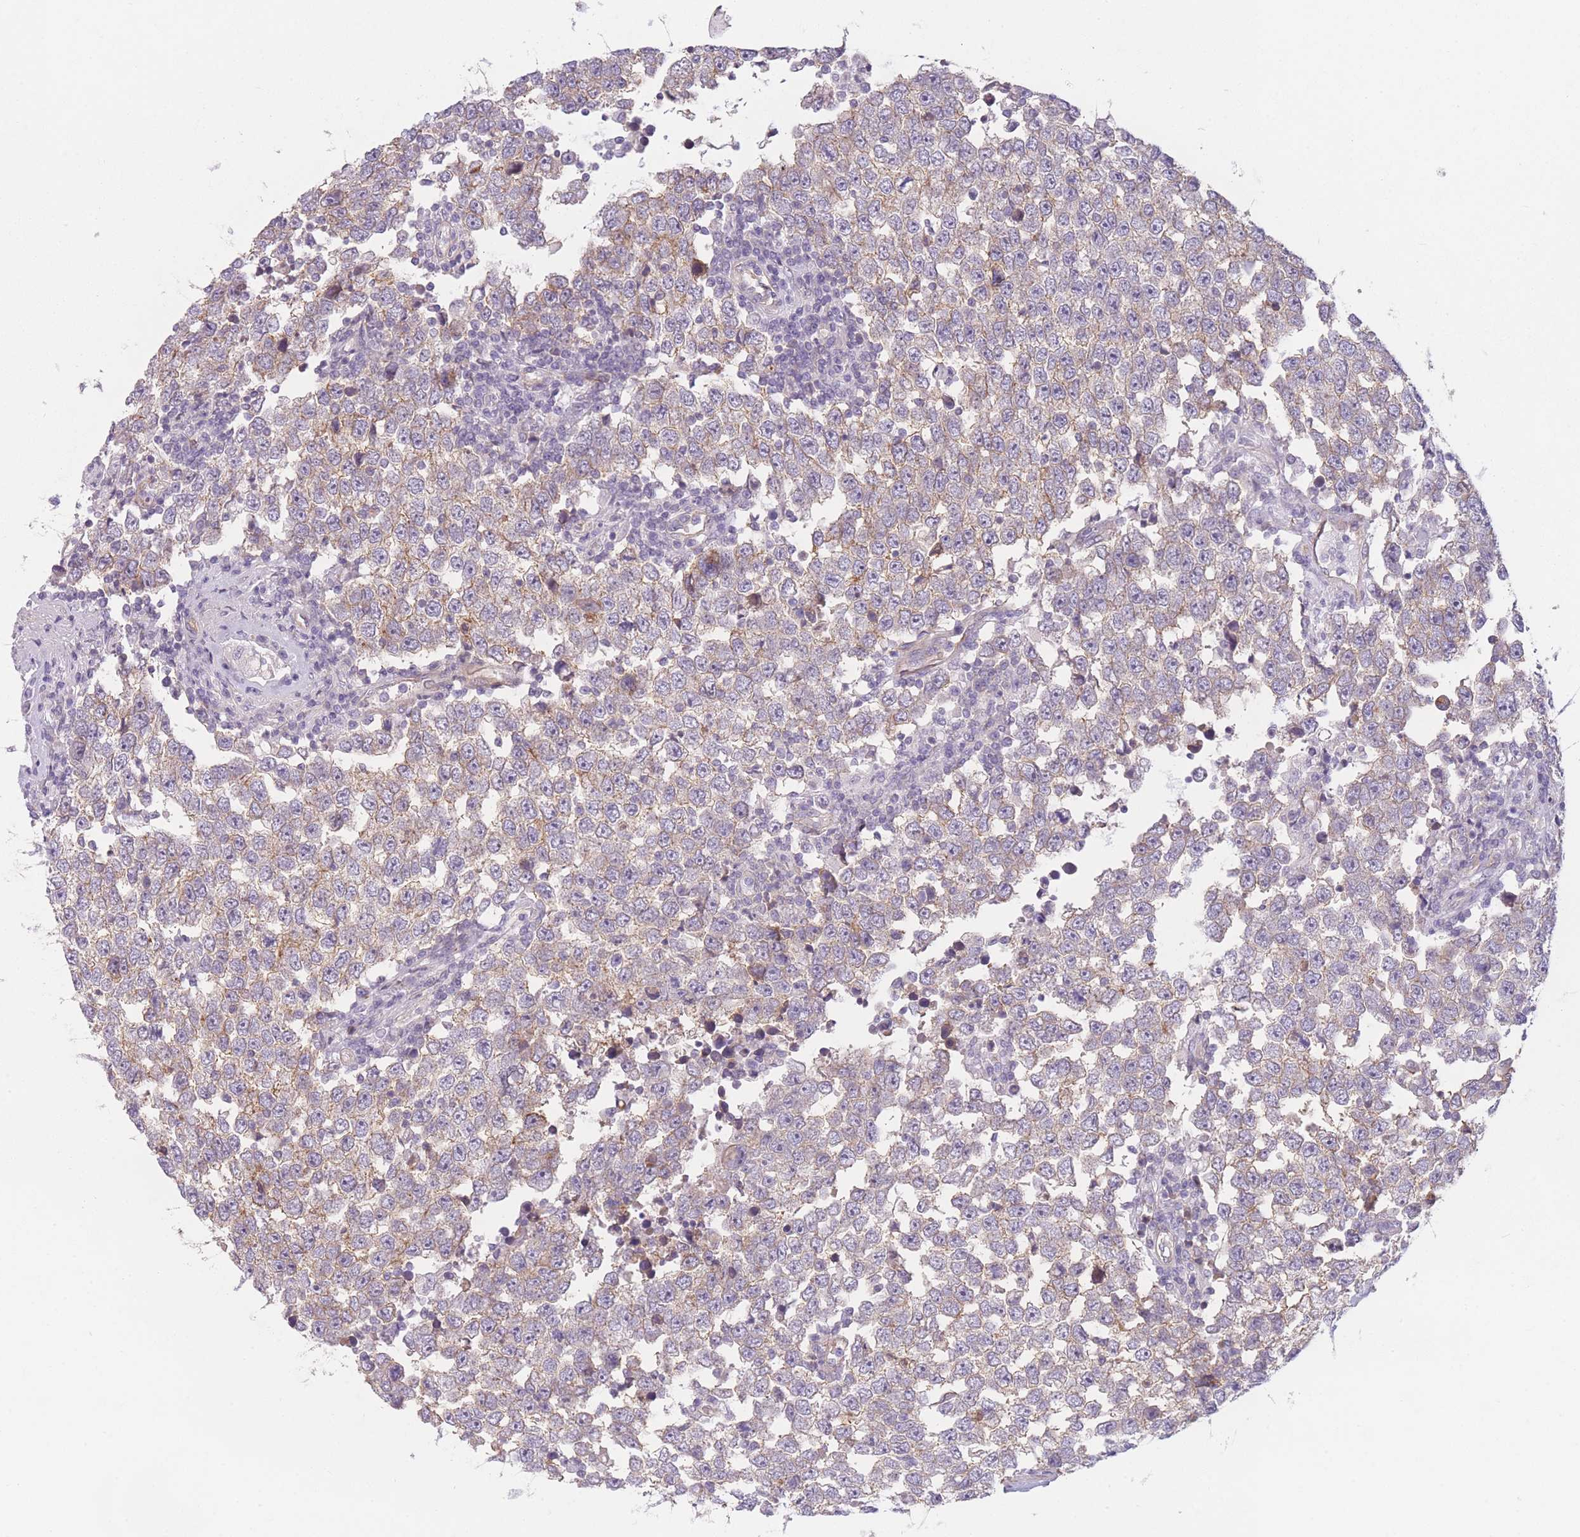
{"staining": {"intensity": "moderate", "quantity": "25%-75%", "location": "cytoplasmic/membranous"}, "tissue": "testis cancer", "cell_type": "Tumor cells", "image_type": "cancer", "snomed": [{"axis": "morphology", "description": "Seminoma, NOS"}, {"axis": "morphology", "description": "Carcinoma, Embryonal, NOS"}, {"axis": "topography", "description": "Testis"}], "caption": "Tumor cells demonstrate medium levels of moderate cytoplasmic/membranous staining in approximately 25%-75% of cells in seminoma (testis).", "gene": "SLC7A6", "patient": {"sex": "male", "age": 28}}